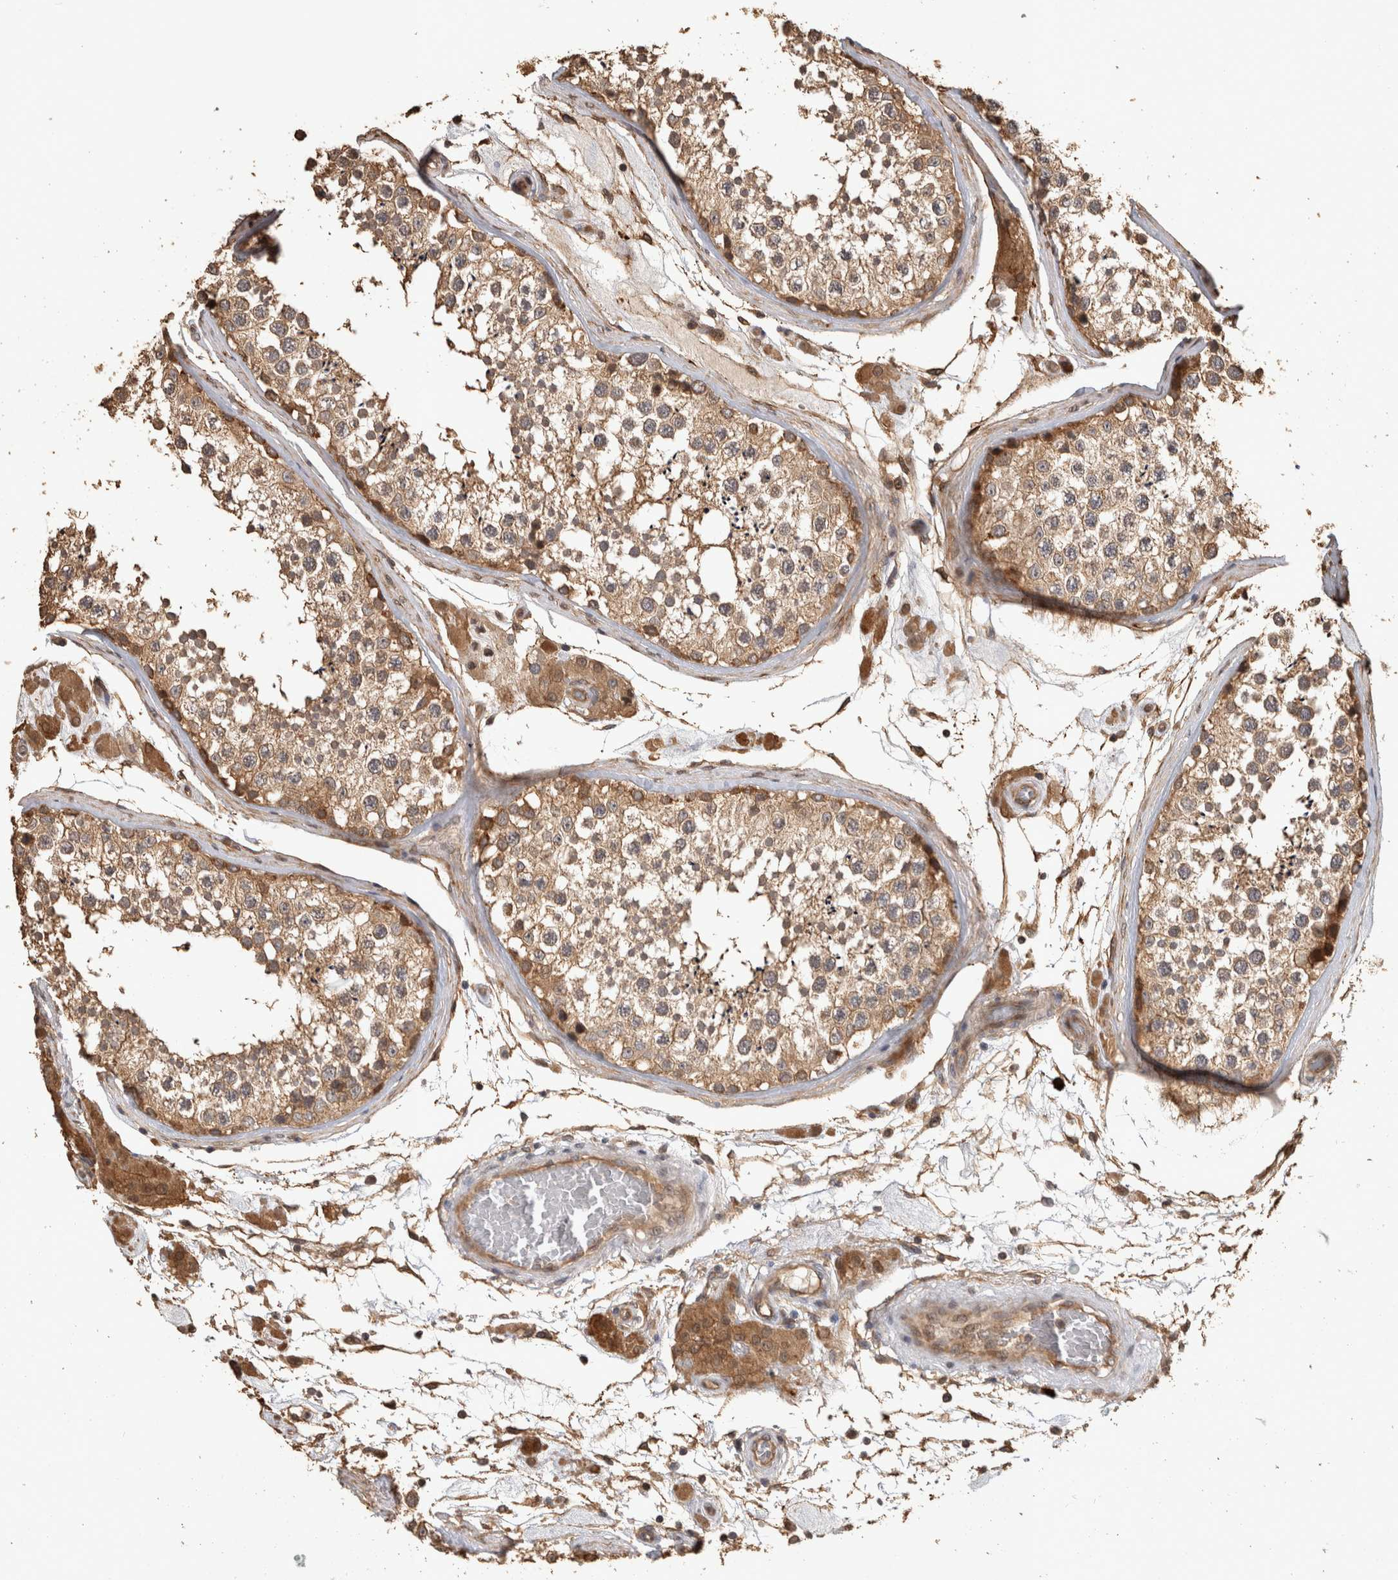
{"staining": {"intensity": "moderate", "quantity": ">75%", "location": "cytoplasmic/membranous"}, "tissue": "testis", "cell_type": "Cells in seminiferous ducts", "image_type": "normal", "snomed": [{"axis": "morphology", "description": "Normal tissue, NOS"}, {"axis": "topography", "description": "Testis"}], "caption": "DAB immunohistochemical staining of normal testis displays moderate cytoplasmic/membranous protein staining in about >75% of cells in seminiferous ducts.", "gene": "RHPN1", "patient": {"sex": "male", "age": 46}}